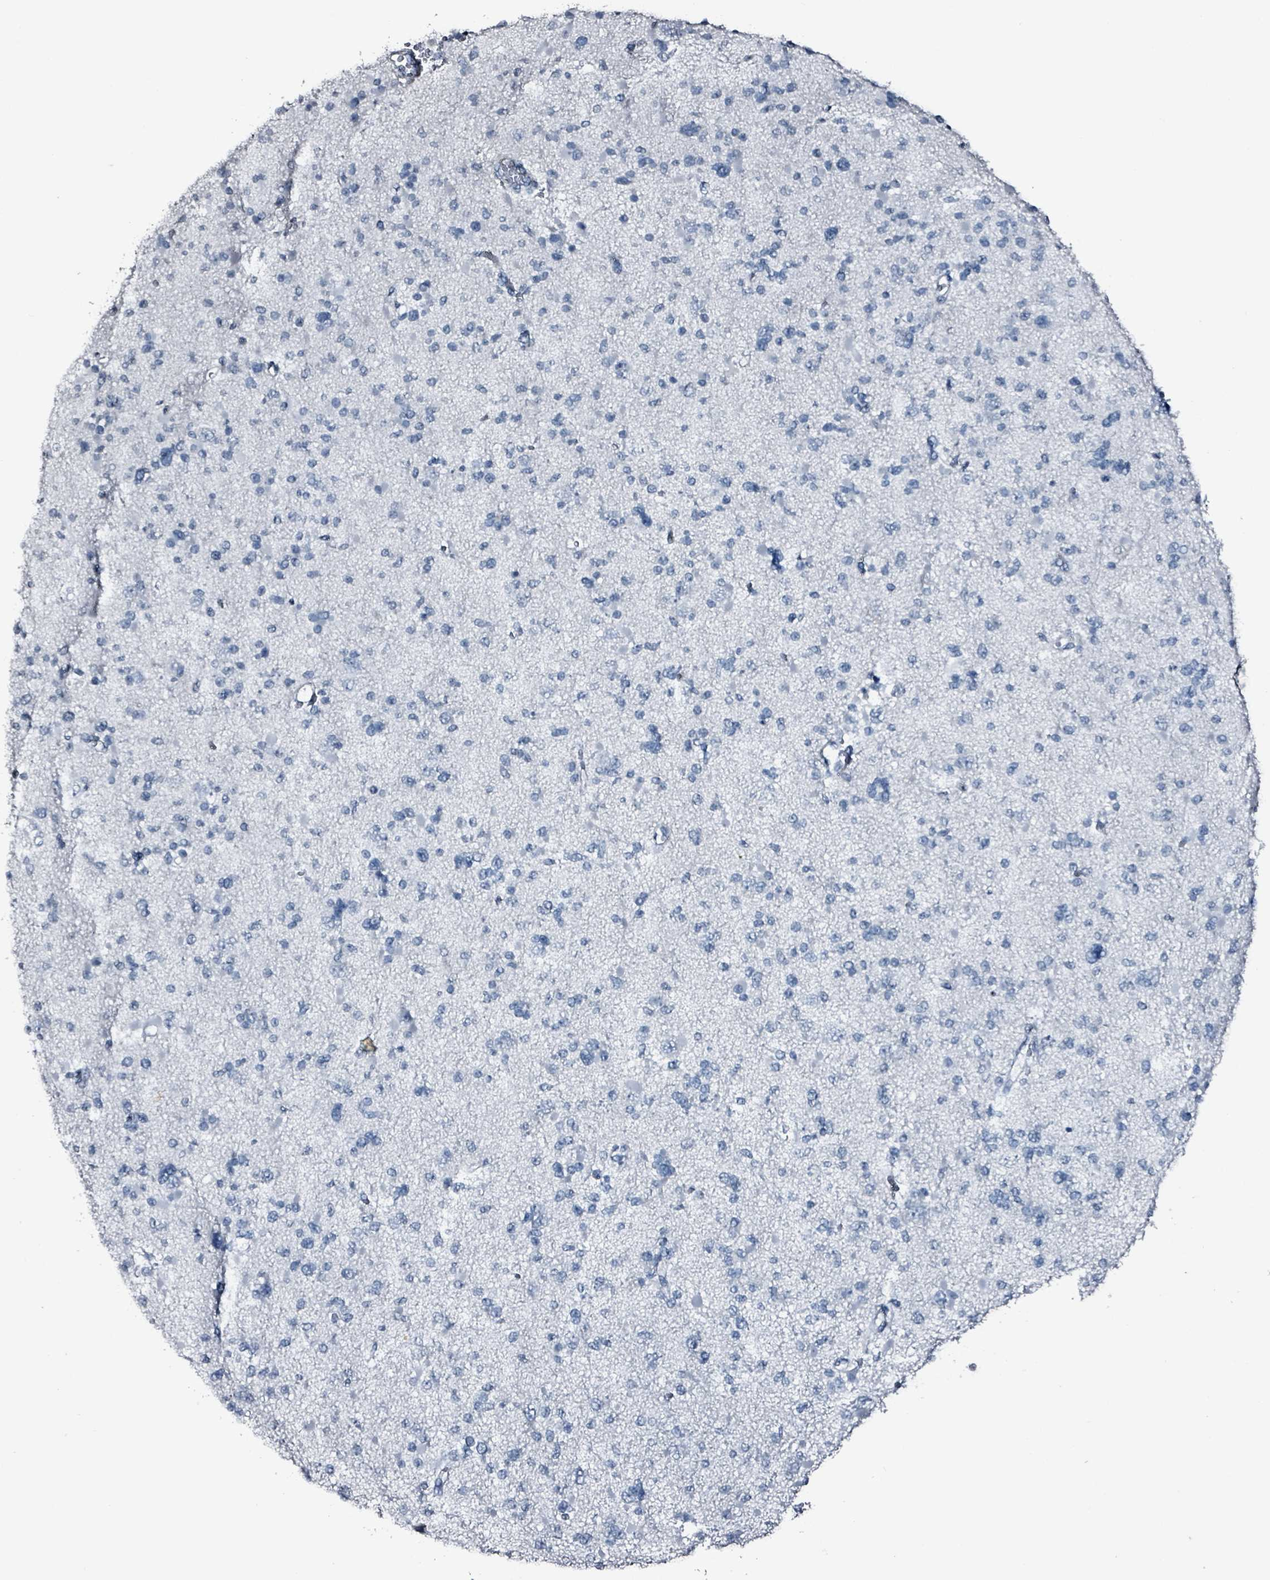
{"staining": {"intensity": "negative", "quantity": "none", "location": "none"}, "tissue": "glioma", "cell_type": "Tumor cells", "image_type": "cancer", "snomed": [{"axis": "morphology", "description": "Glioma, malignant, Low grade"}, {"axis": "topography", "description": "Brain"}], "caption": "Immunohistochemistry image of neoplastic tissue: human low-grade glioma (malignant) stained with DAB demonstrates no significant protein staining in tumor cells.", "gene": "CA9", "patient": {"sex": "female", "age": 22}}